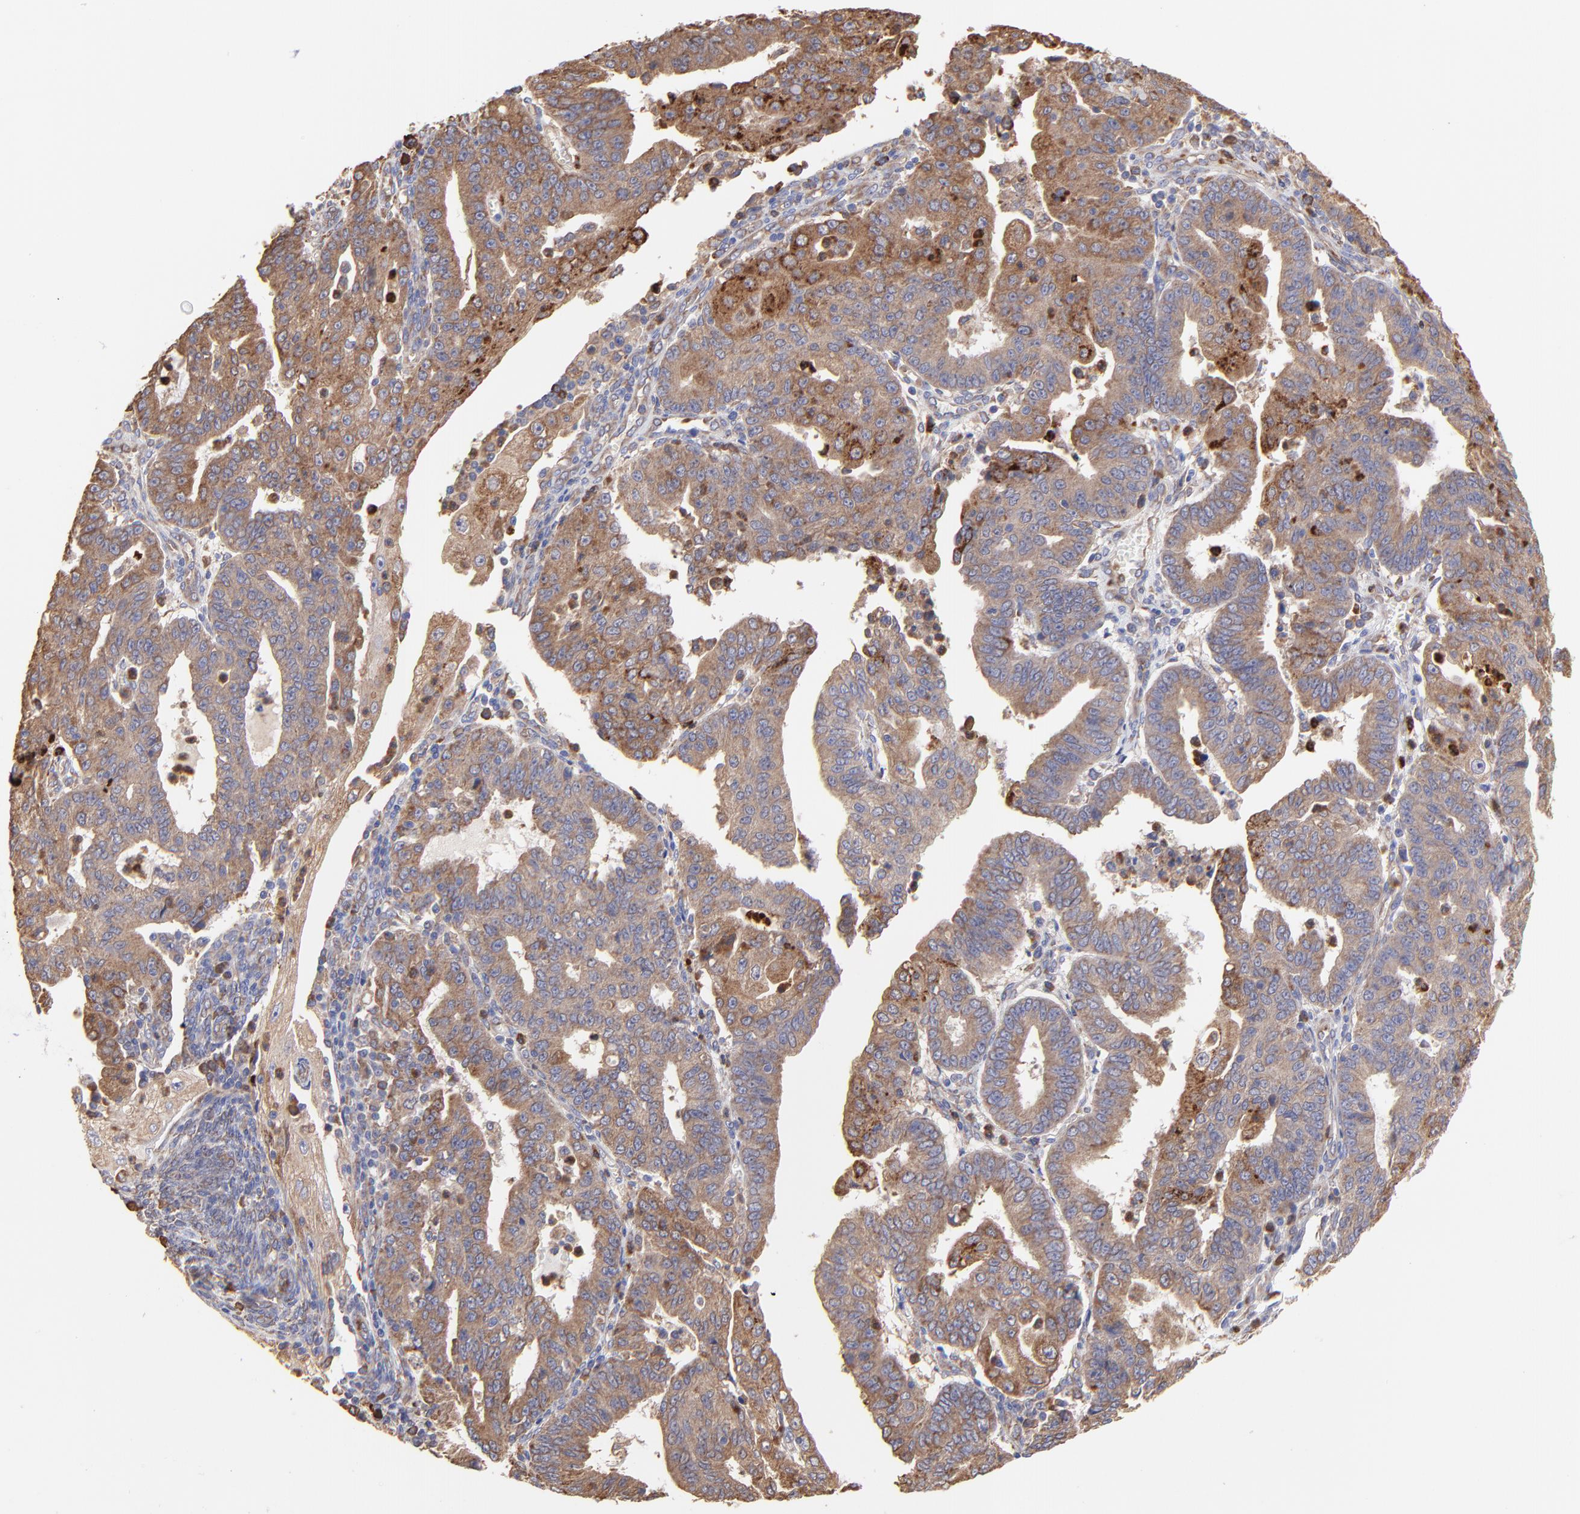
{"staining": {"intensity": "moderate", "quantity": ">75%", "location": "cytoplasmic/membranous"}, "tissue": "endometrial cancer", "cell_type": "Tumor cells", "image_type": "cancer", "snomed": [{"axis": "morphology", "description": "Adenocarcinoma, NOS"}, {"axis": "topography", "description": "Endometrium"}], "caption": "Brown immunohistochemical staining in human adenocarcinoma (endometrial) displays moderate cytoplasmic/membranous staining in about >75% of tumor cells.", "gene": "PFKM", "patient": {"sex": "female", "age": 56}}